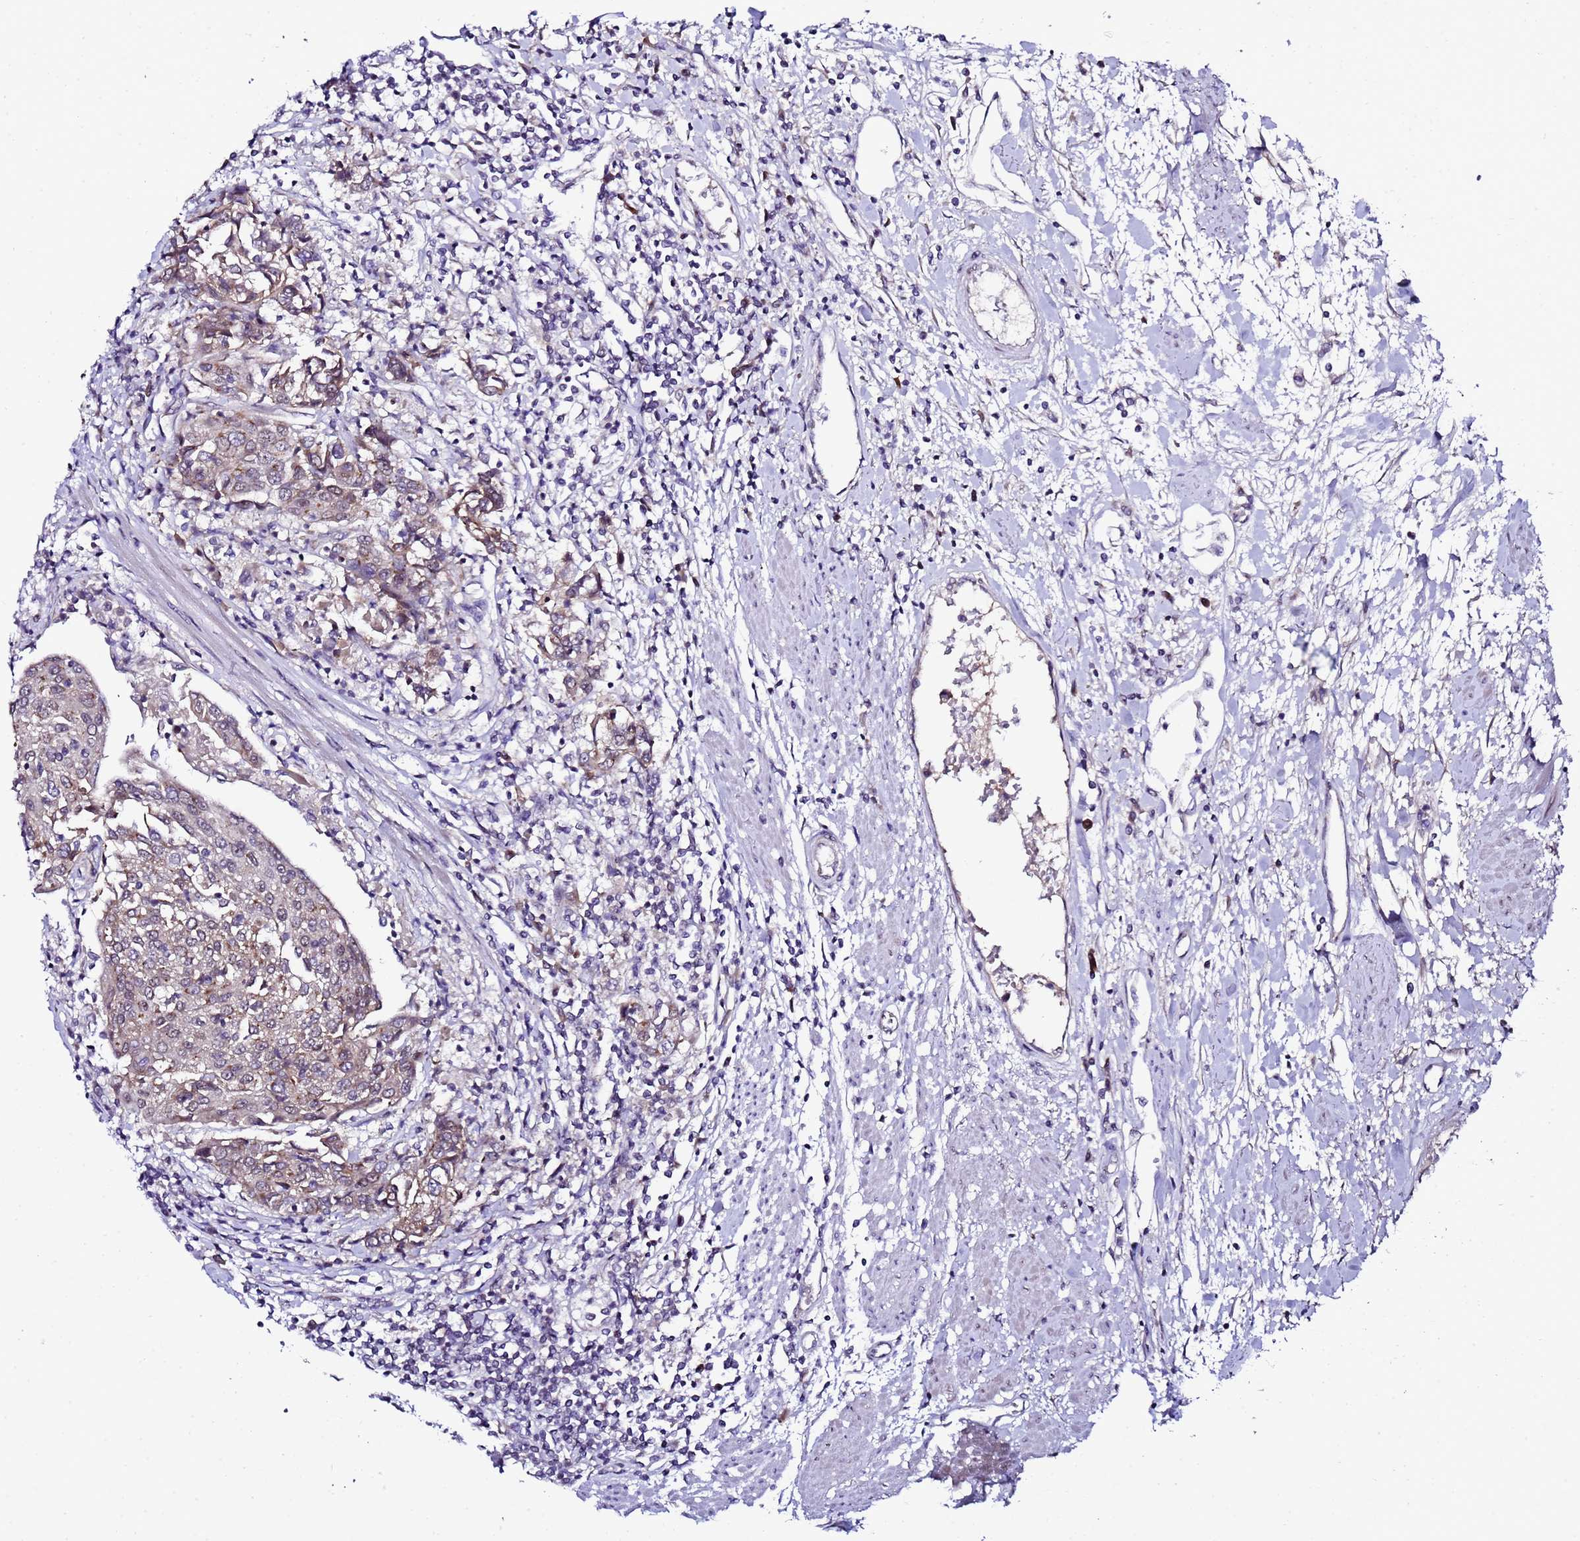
{"staining": {"intensity": "moderate", "quantity": "25%-75%", "location": "cytoplasmic/membranous"}, "tissue": "urothelial cancer", "cell_type": "Tumor cells", "image_type": "cancer", "snomed": [{"axis": "morphology", "description": "Urothelial carcinoma, High grade"}, {"axis": "topography", "description": "Urinary bladder"}], "caption": "Moderate cytoplasmic/membranous protein positivity is present in about 25%-75% of tumor cells in urothelial cancer.", "gene": "C19orf47", "patient": {"sex": "female", "age": 85}}